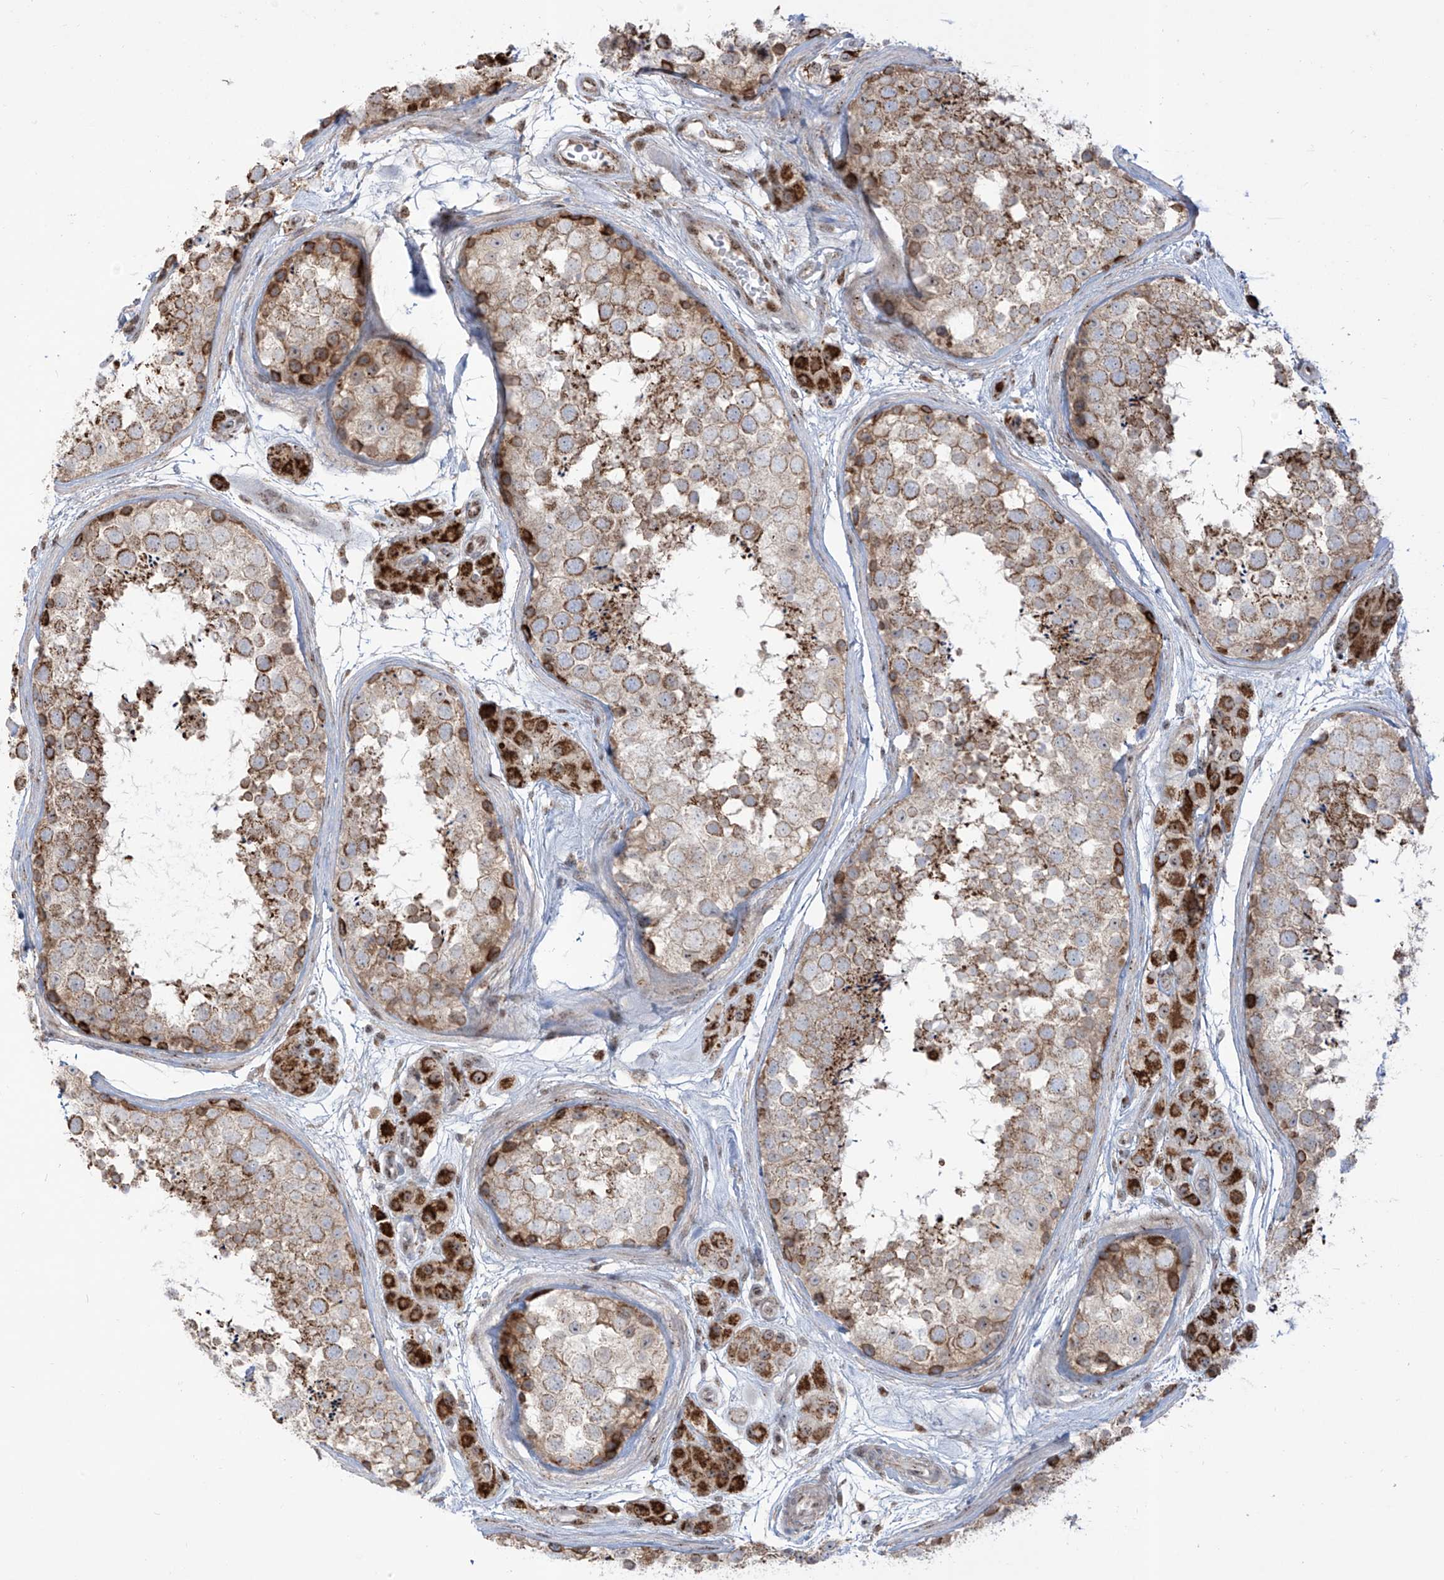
{"staining": {"intensity": "strong", "quantity": "<25%", "location": "cytoplasmic/membranous"}, "tissue": "testis", "cell_type": "Cells in seminiferous ducts", "image_type": "normal", "snomed": [{"axis": "morphology", "description": "Normal tissue, NOS"}, {"axis": "topography", "description": "Testis"}], "caption": "IHC image of unremarkable human testis stained for a protein (brown), which demonstrates medium levels of strong cytoplasmic/membranous expression in about <25% of cells in seminiferous ducts.", "gene": "ZBTB8A", "patient": {"sex": "male", "age": 56}}